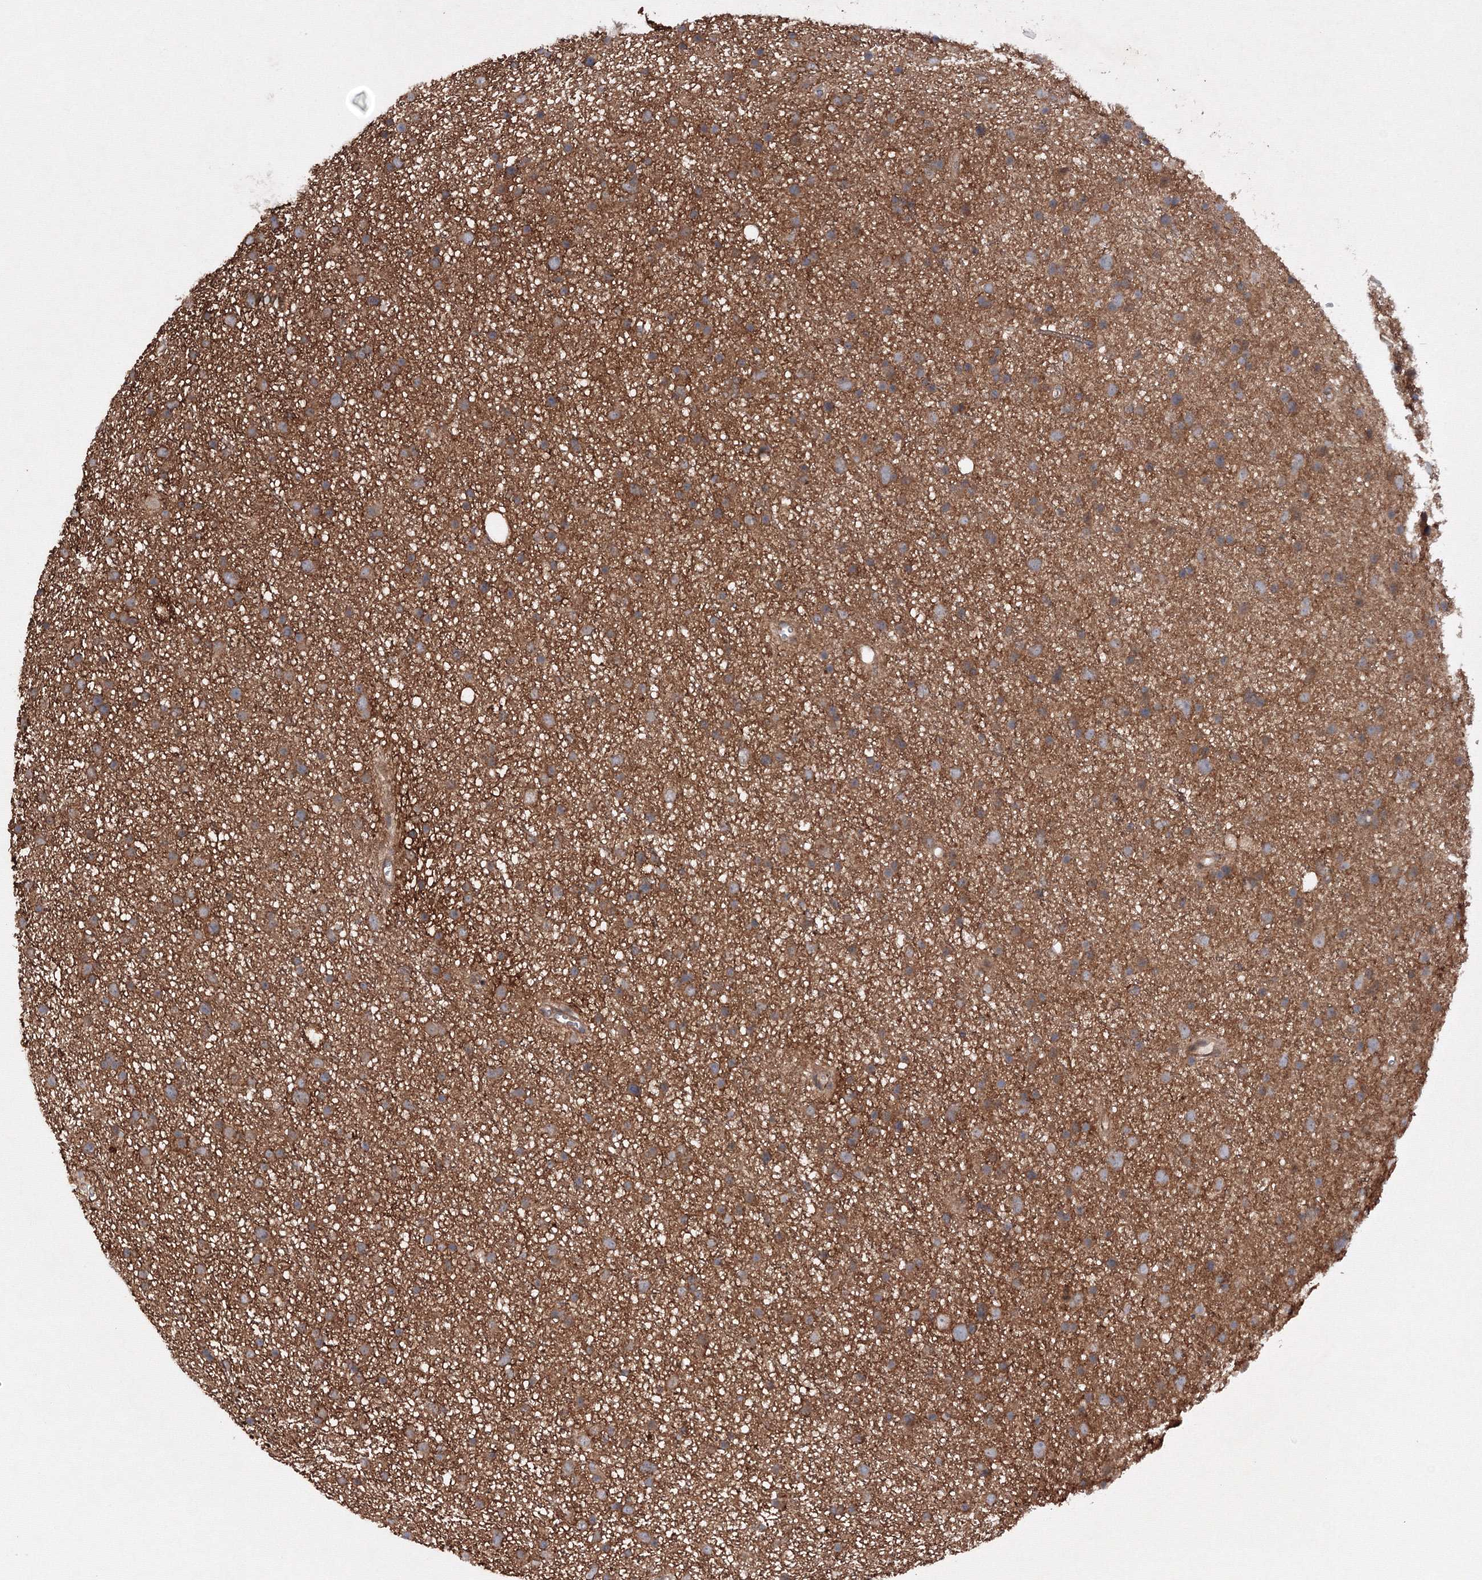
{"staining": {"intensity": "moderate", "quantity": ">75%", "location": "cytoplasmic/membranous"}, "tissue": "glioma", "cell_type": "Tumor cells", "image_type": "cancer", "snomed": [{"axis": "morphology", "description": "Glioma, malignant, Low grade"}, {"axis": "topography", "description": "Cerebral cortex"}], "caption": "DAB (3,3'-diaminobenzidine) immunohistochemical staining of malignant glioma (low-grade) exhibits moderate cytoplasmic/membranous protein staining in about >75% of tumor cells. The staining was performed using DAB, with brown indicating positive protein expression. Nuclei are stained blue with hematoxylin.", "gene": "DCTD", "patient": {"sex": "female", "age": 39}}